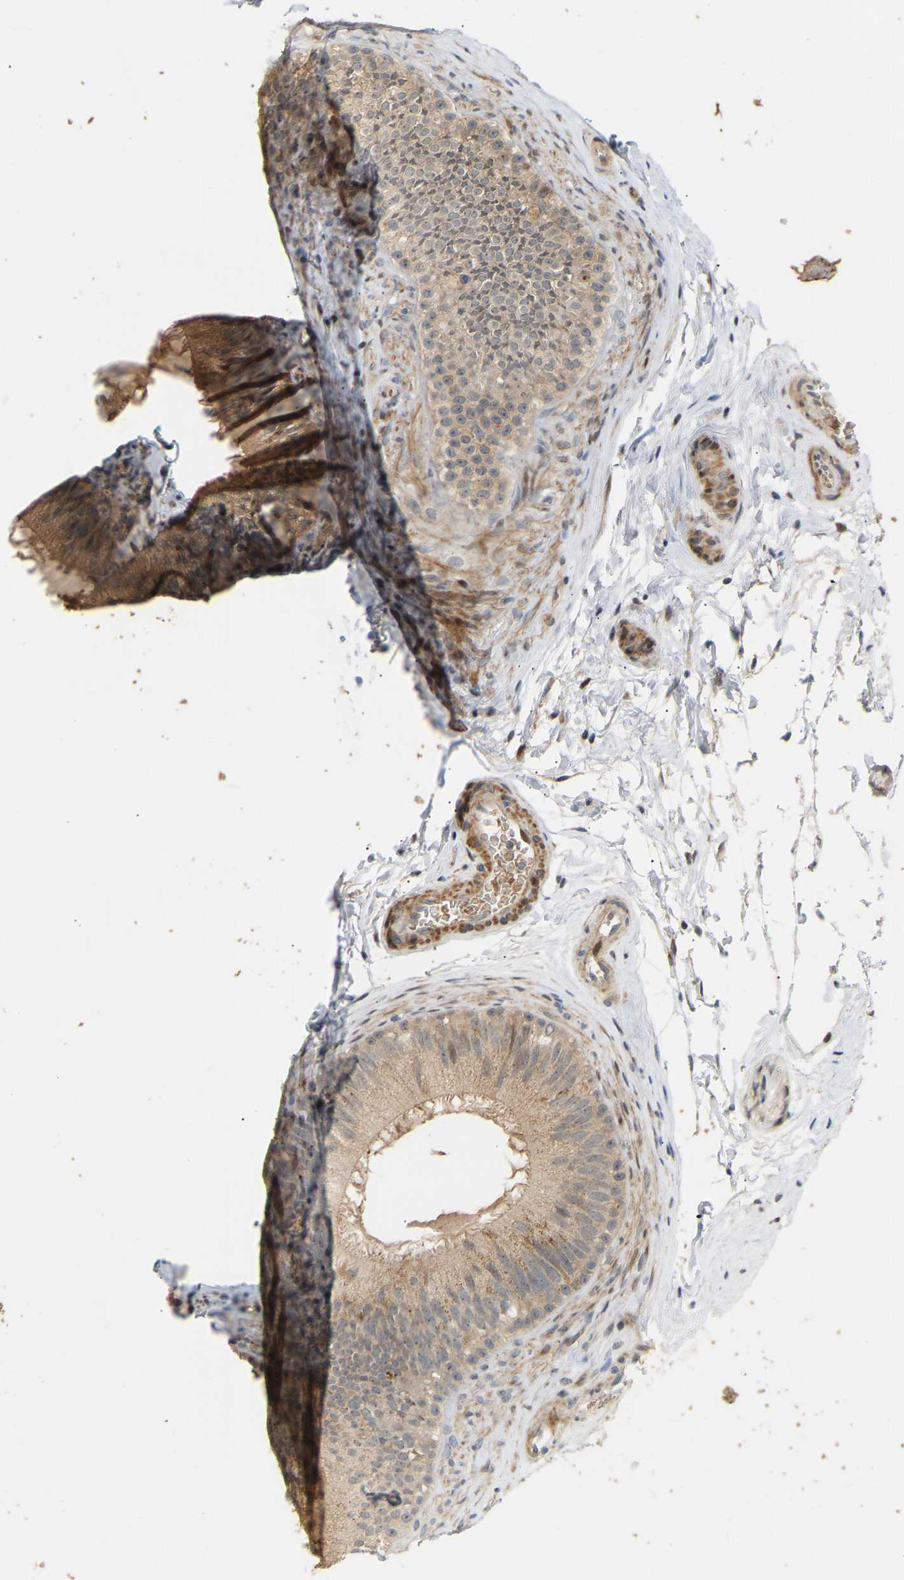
{"staining": {"intensity": "moderate", "quantity": ">75%", "location": "cytoplasmic/membranous"}, "tissue": "epididymis", "cell_type": "Glandular cells", "image_type": "normal", "snomed": [{"axis": "morphology", "description": "Normal tissue, NOS"}, {"axis": "topography", "description": "Testis"}, {"axis": "topography", "description": "Epididymis"}], "caption": "Epididymis stained for a protein demonstrates moderate cytoplasmic/membranous positivity in glandular cells. (Stains: DAB (3,3'-diaminobenzidine) in brown, nuclei in blue, Microscopy: brightfield microscopy at high magnification).", "gene": "POGLUT2", "patient": {"sex": "male", "age": 36}}